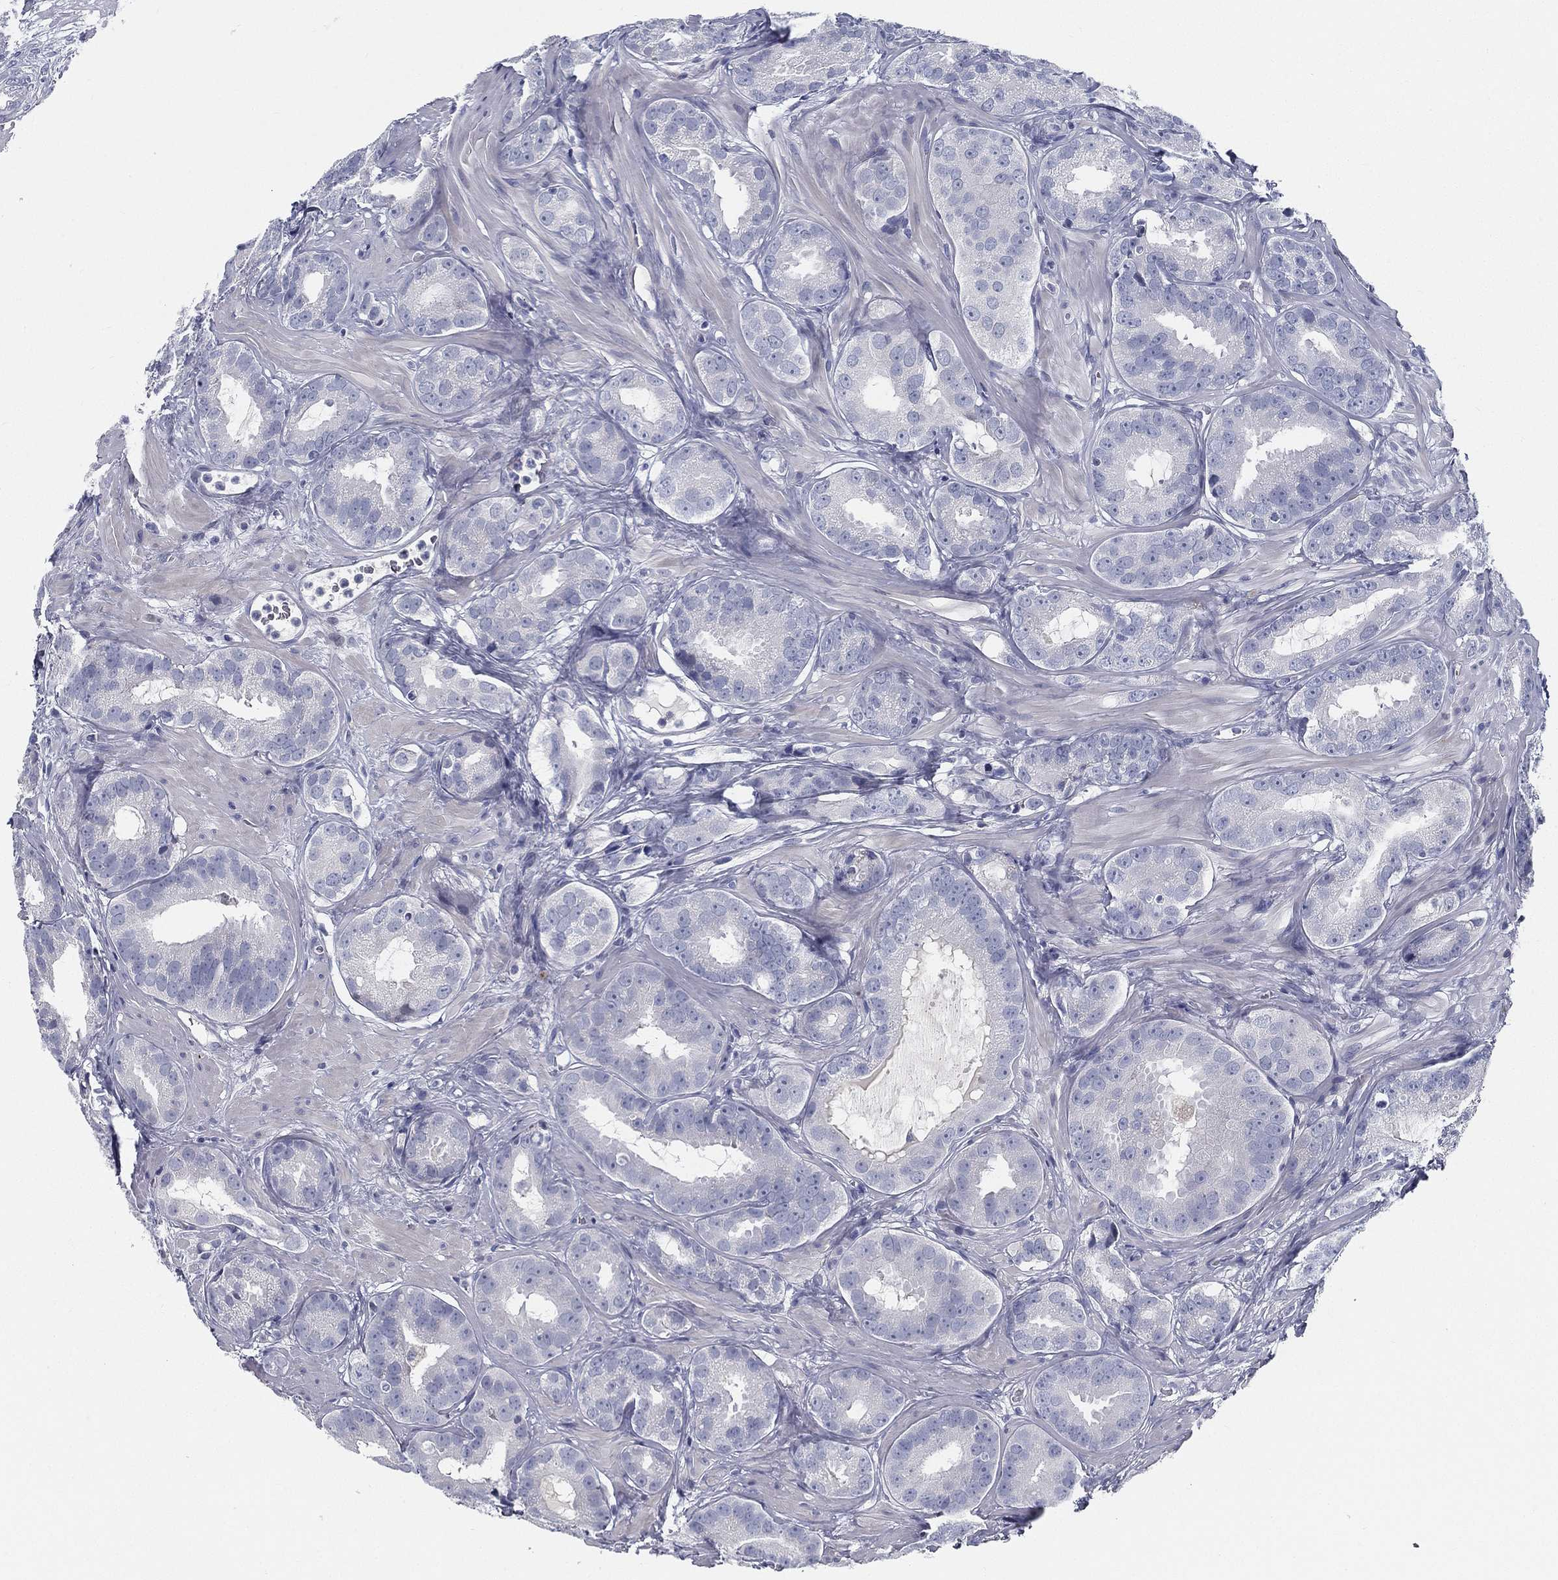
{"staining": {"intensity": "negative", "quantity": "none", "location": "none"}, "tissue": "prostate cancer", "cell_type": "Tumor cells", "image_type": "cancer", "snomed": [{"axis": "morphology", "description": "Adenocarcinoma, NOS"}, {"axis": "topography", "description": "Prostate"}], "caption": "A micrograph of prostate adenocarcinoma stained for a protein demonstrates no brown staining in tumor cells.", "gene": "SPPL2C", "patient": {"sex": "male", "age": 69}}